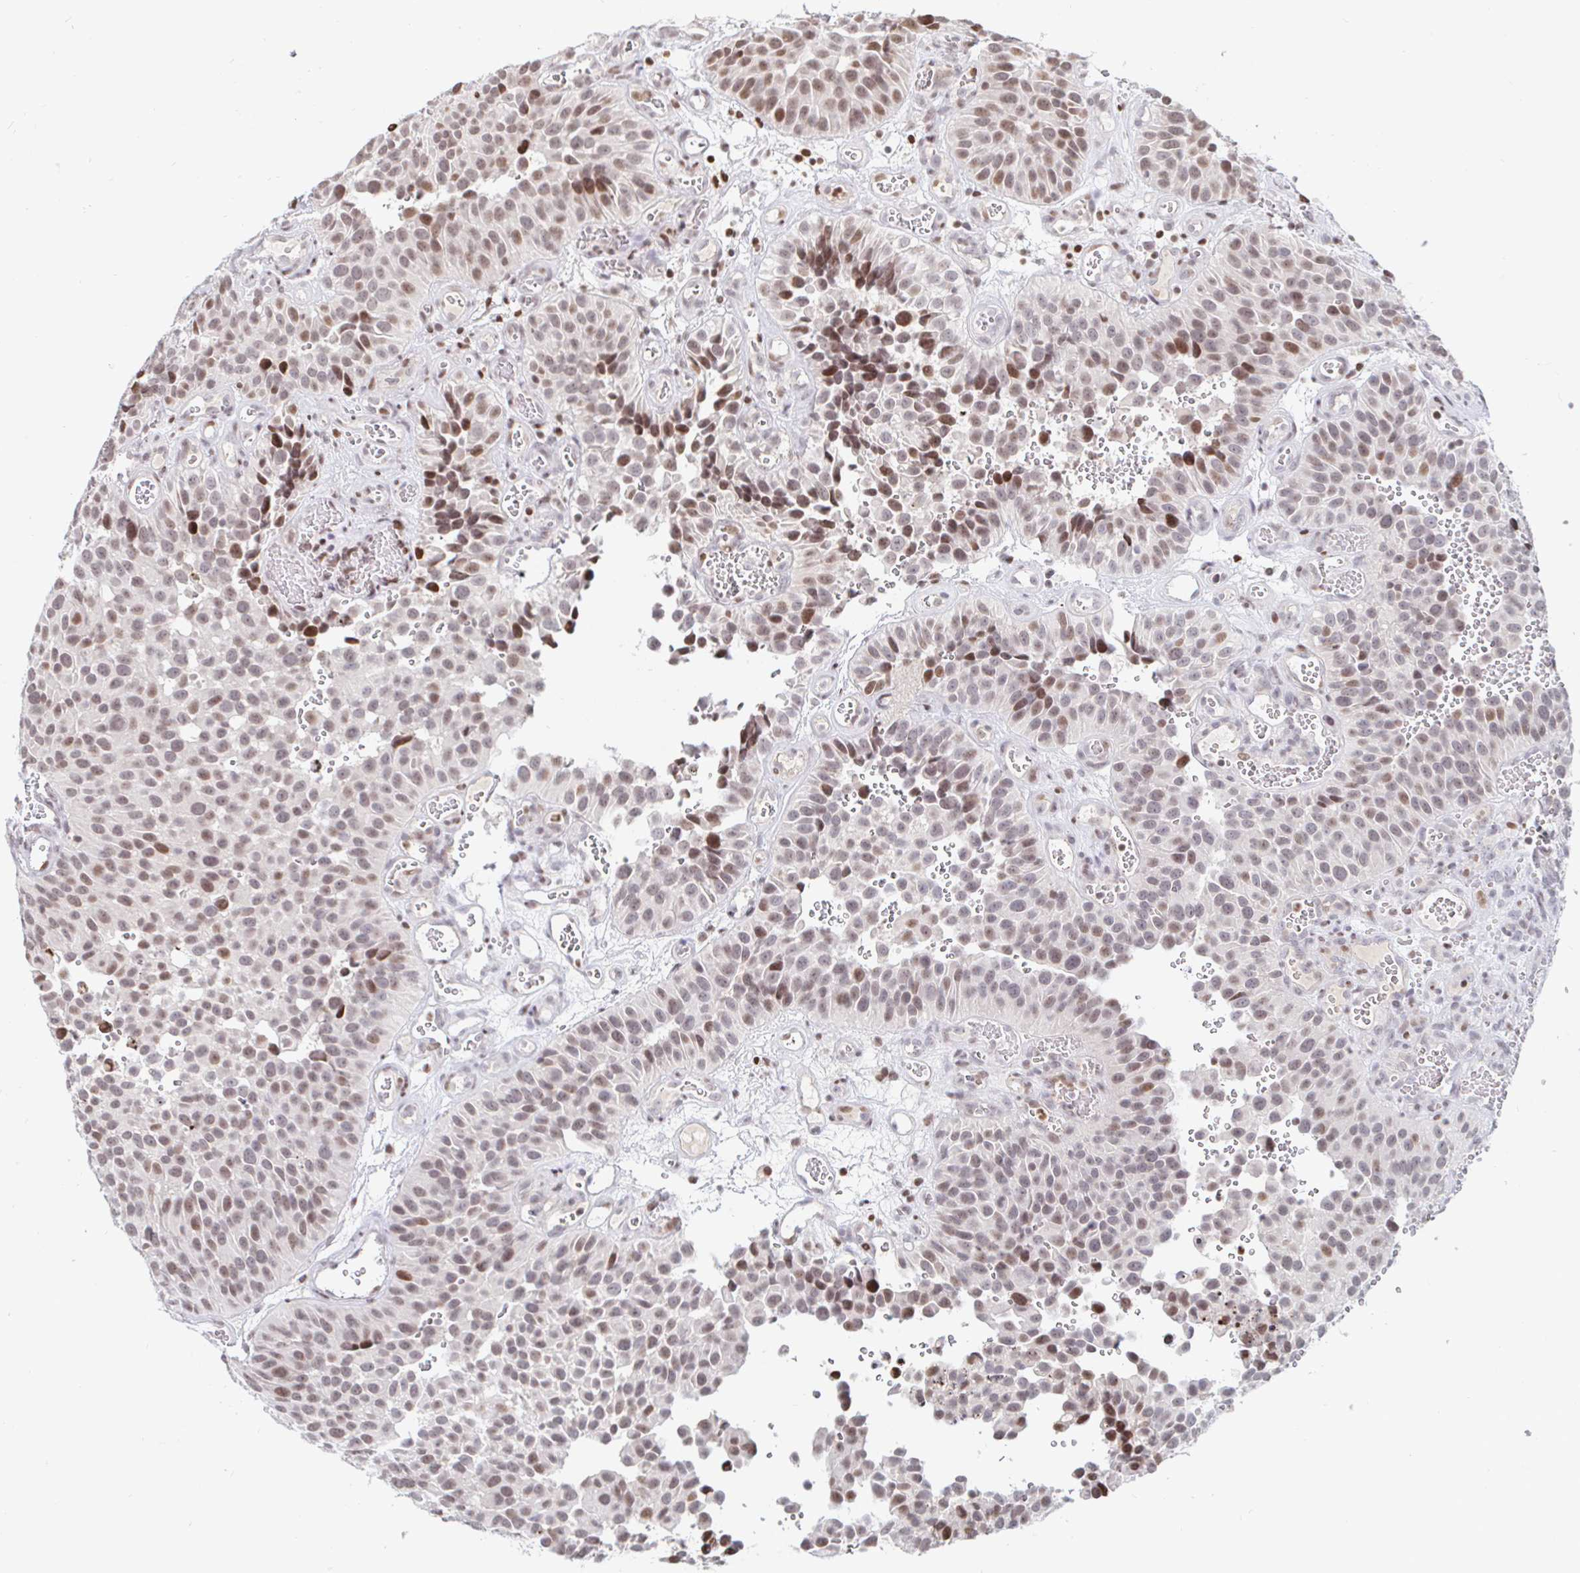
{"staining": {"intensity": "moderate", "quantity": ">75%", "location": "nuclear"}, "tissue": "urothelial cancer", "cell_type": "Tumor cells", "image_type": "cancer", "snomed": [{"axis": "morphology", "description": "Urothelial carcinoma, Low grade"}, {"axis": "topography", "description": "Urinary bladder"}], "caption": "This histopathology image exhibits low-grade urothelial carcinoma stained with immunohistochemistry to label a protein in brown. The nuclear of tumor cells show moderate positivity for the protein. Nuclei are counter-stained blue.", "gene": "HOXC10", "patient": {"sex": "male", "age": 76}}